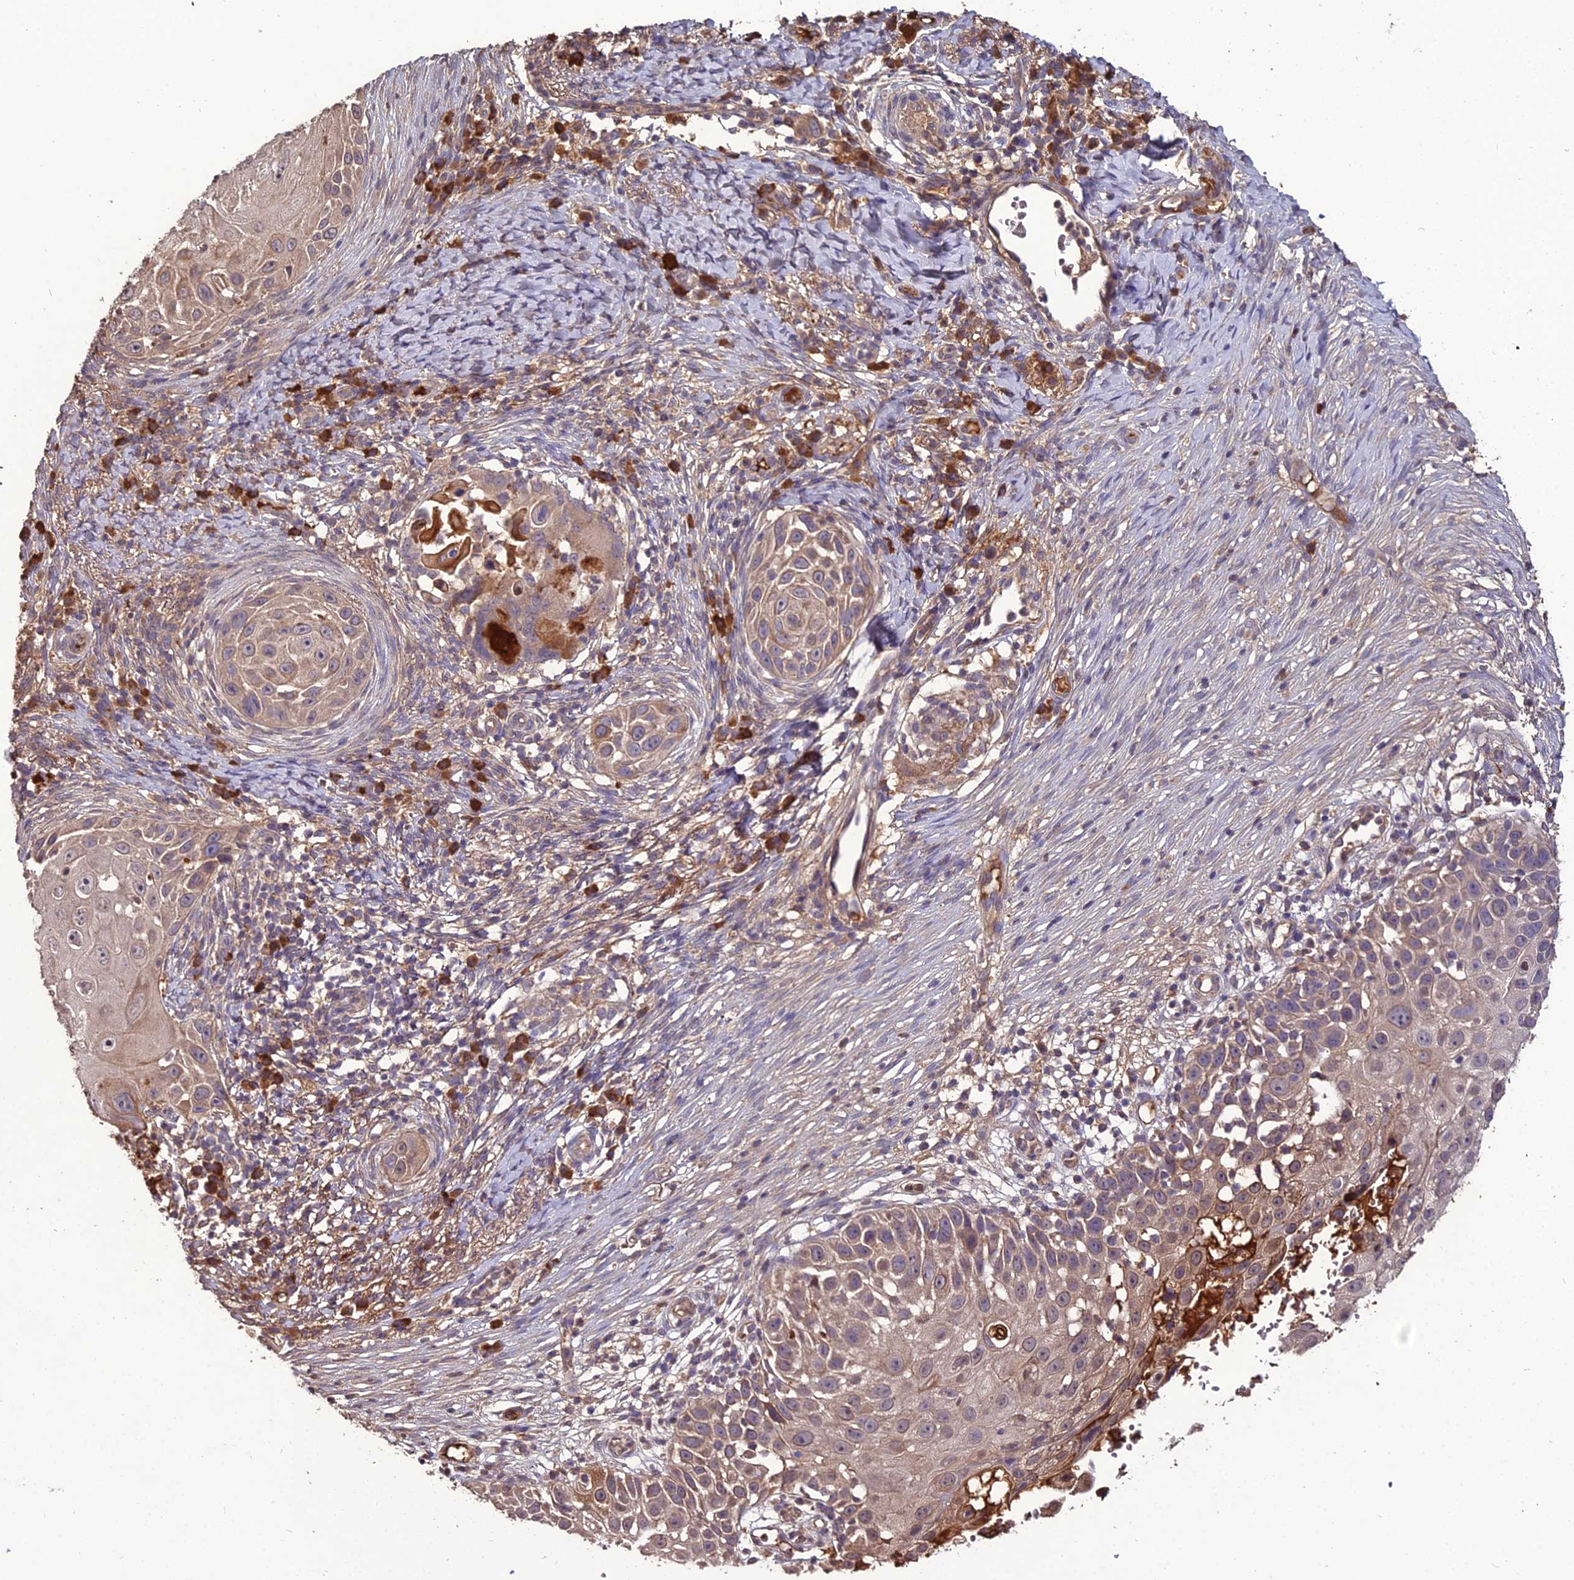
{"staining": {"intensity": "weak", "quantity": ">75%", "location": "cytoplasmic/membranous"}, "tissue": "skin cancer", "cell_type": "Tumor cells", "image_type": "cancer", "snomed": [{"axis": "morphology", "description": "Squamous cell carcinoma, NOS"}, {"axis": "topography", "description": "Skin"}], "caption": "IHC of squamous cell carcinoma (skin) reveals low levels of weak cytoplasmic/membranous expression in about >75% of tumor cells.", "gene": "KCTD16", "patient": {"sex": "female", "age": 44}}